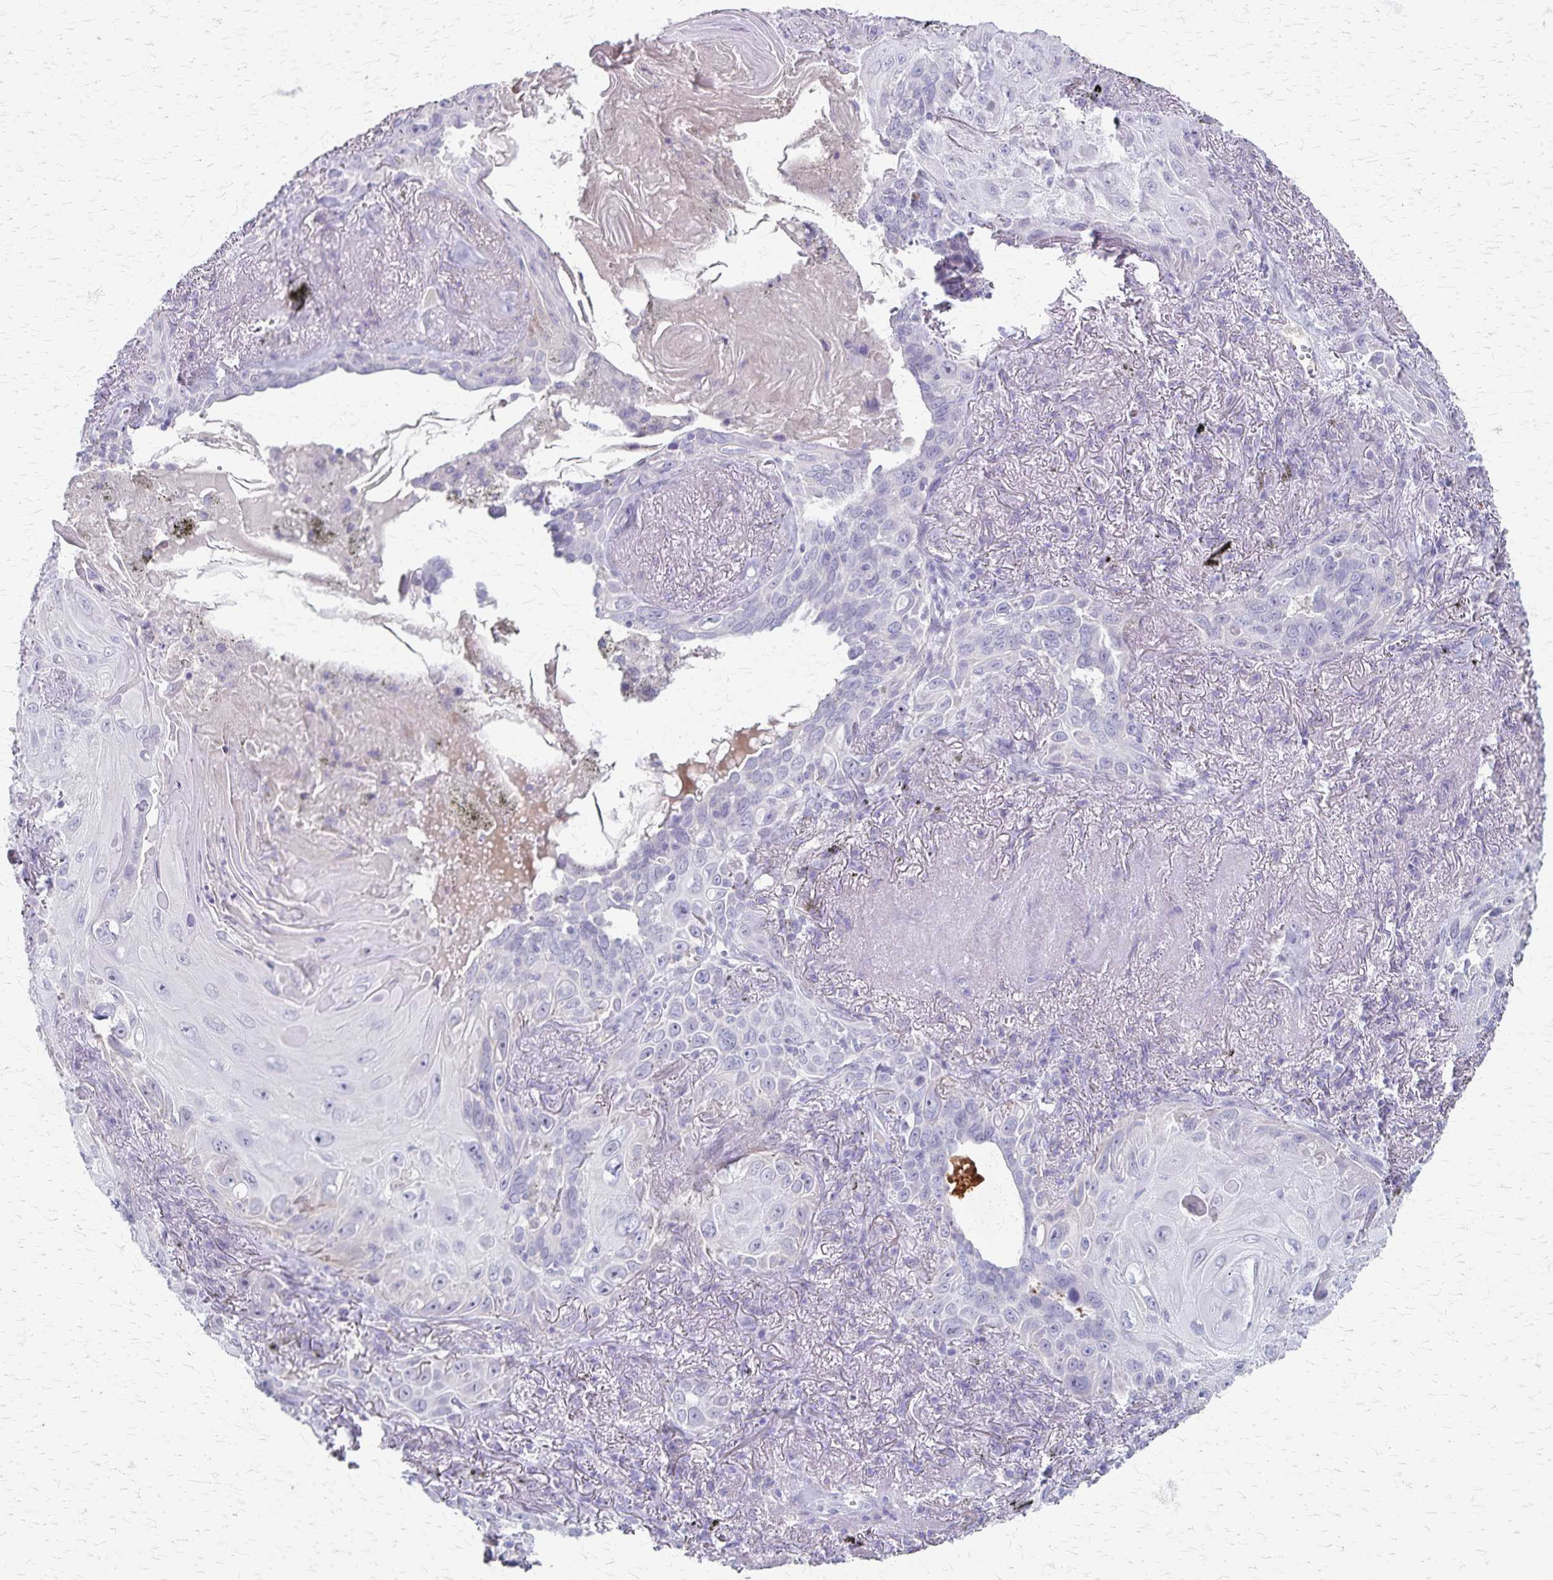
{"staining": {"intensity": "negative", "quantity": "none", "location": "none"}, "tissue": "lung cancer", "cell_type": "Tumor cells", "image_type": "cancer", "snomed": [{"axis": "morphology", "description": "Squamous cell carcinoma, NOS"}, {"axis": "topography", "description": "Lung"}], "caption": "There is no significant staining in tumor cells of squamous cell carcinoma (lung). The staining was performed using DAB (3,3'-diaminobenzidine) to visualize the protein expression in brown, while the nuclei were stained in blue with hematoxylin (Magnification: 20x).", "gene": "RASL10B", "patient": {"sex": "male", "age": 79}}